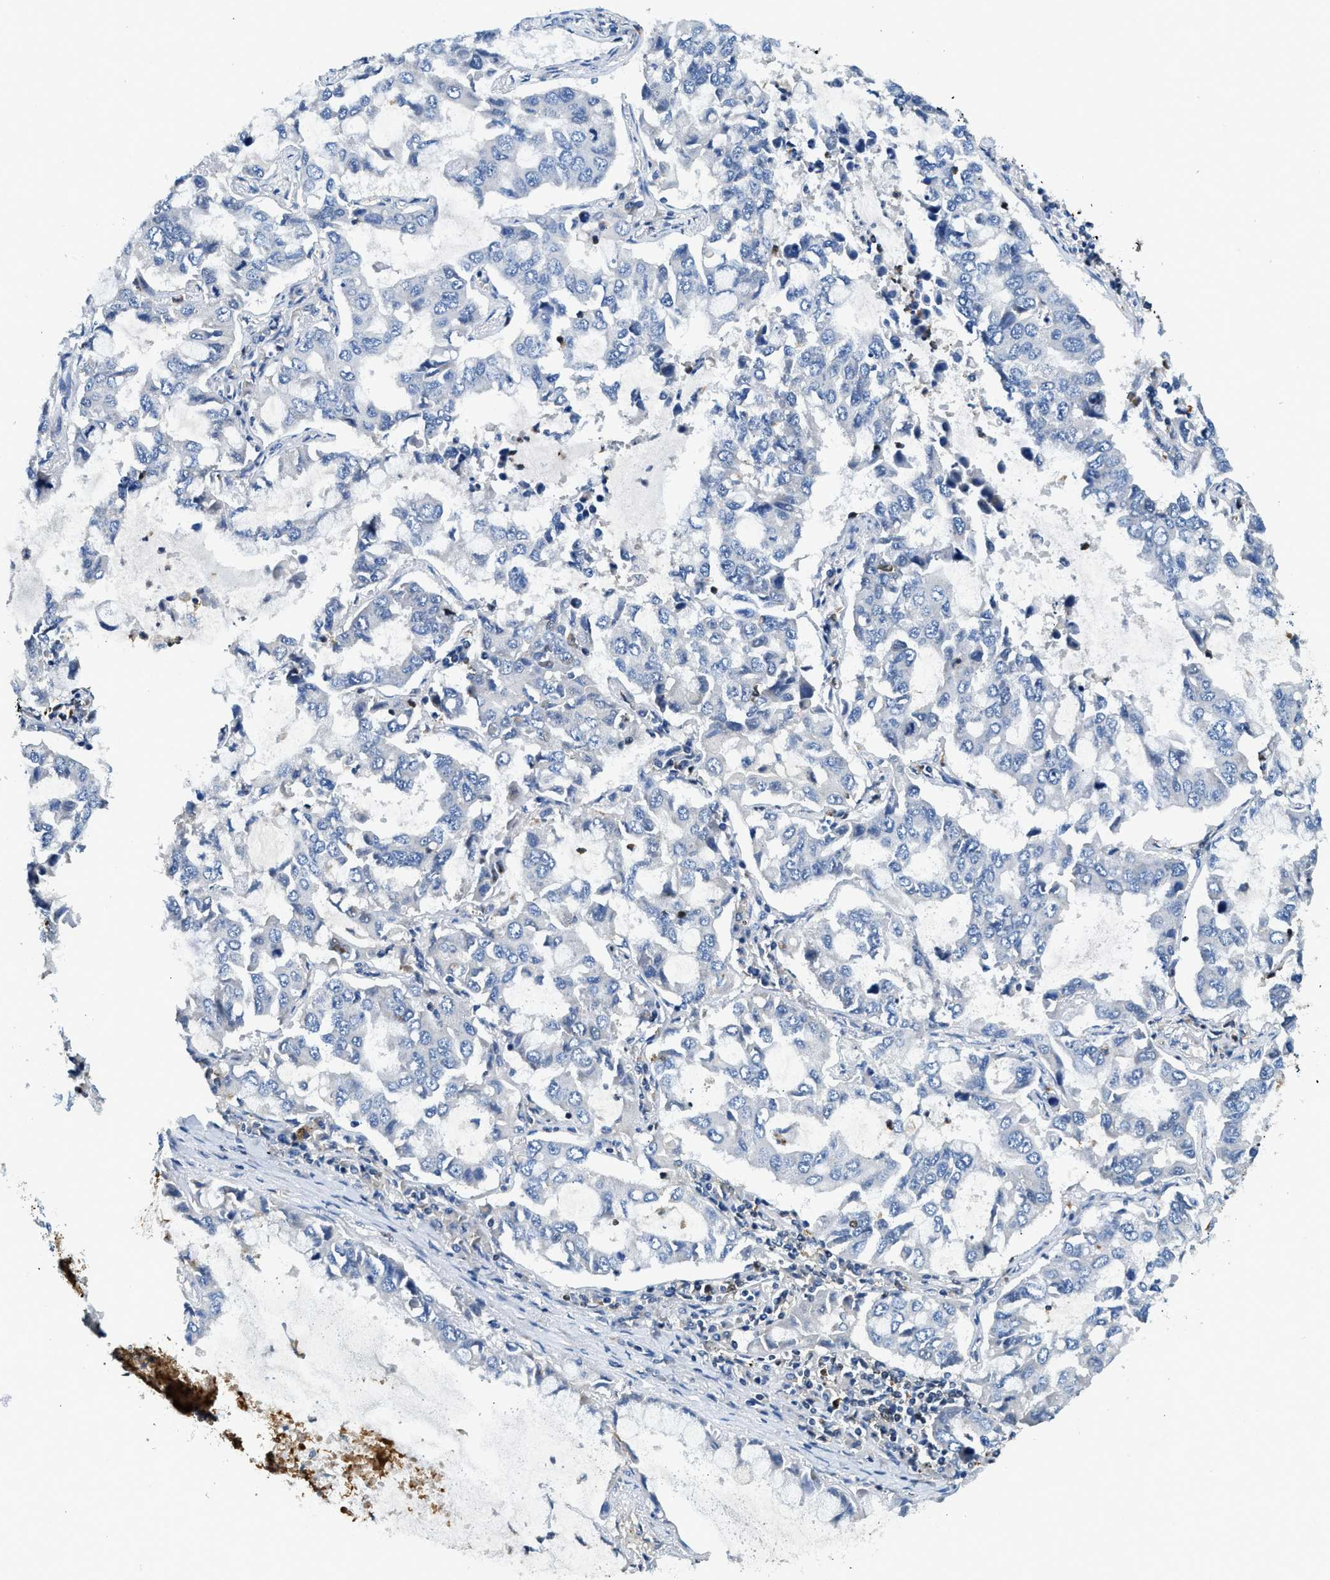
{"staining": {"intensity": "negative", "quantity": "none", "location": "none"}, "tissue": "lung cancer", "cell_type": "Tumor cells", "image_type": "cancer", "snomed": [{"axis": "morphology", "description": "Adenocarcinoma, NOS"}, {"axis": "topography", "description": "Lung"}], "caption": "Human lung adenocarcinoma stained for a protein using immunohistochemistry (IHC) exhibits no positivity in tumor cells.", "gene": "TOX", "patient": {"sex": "male", "age": 64}}